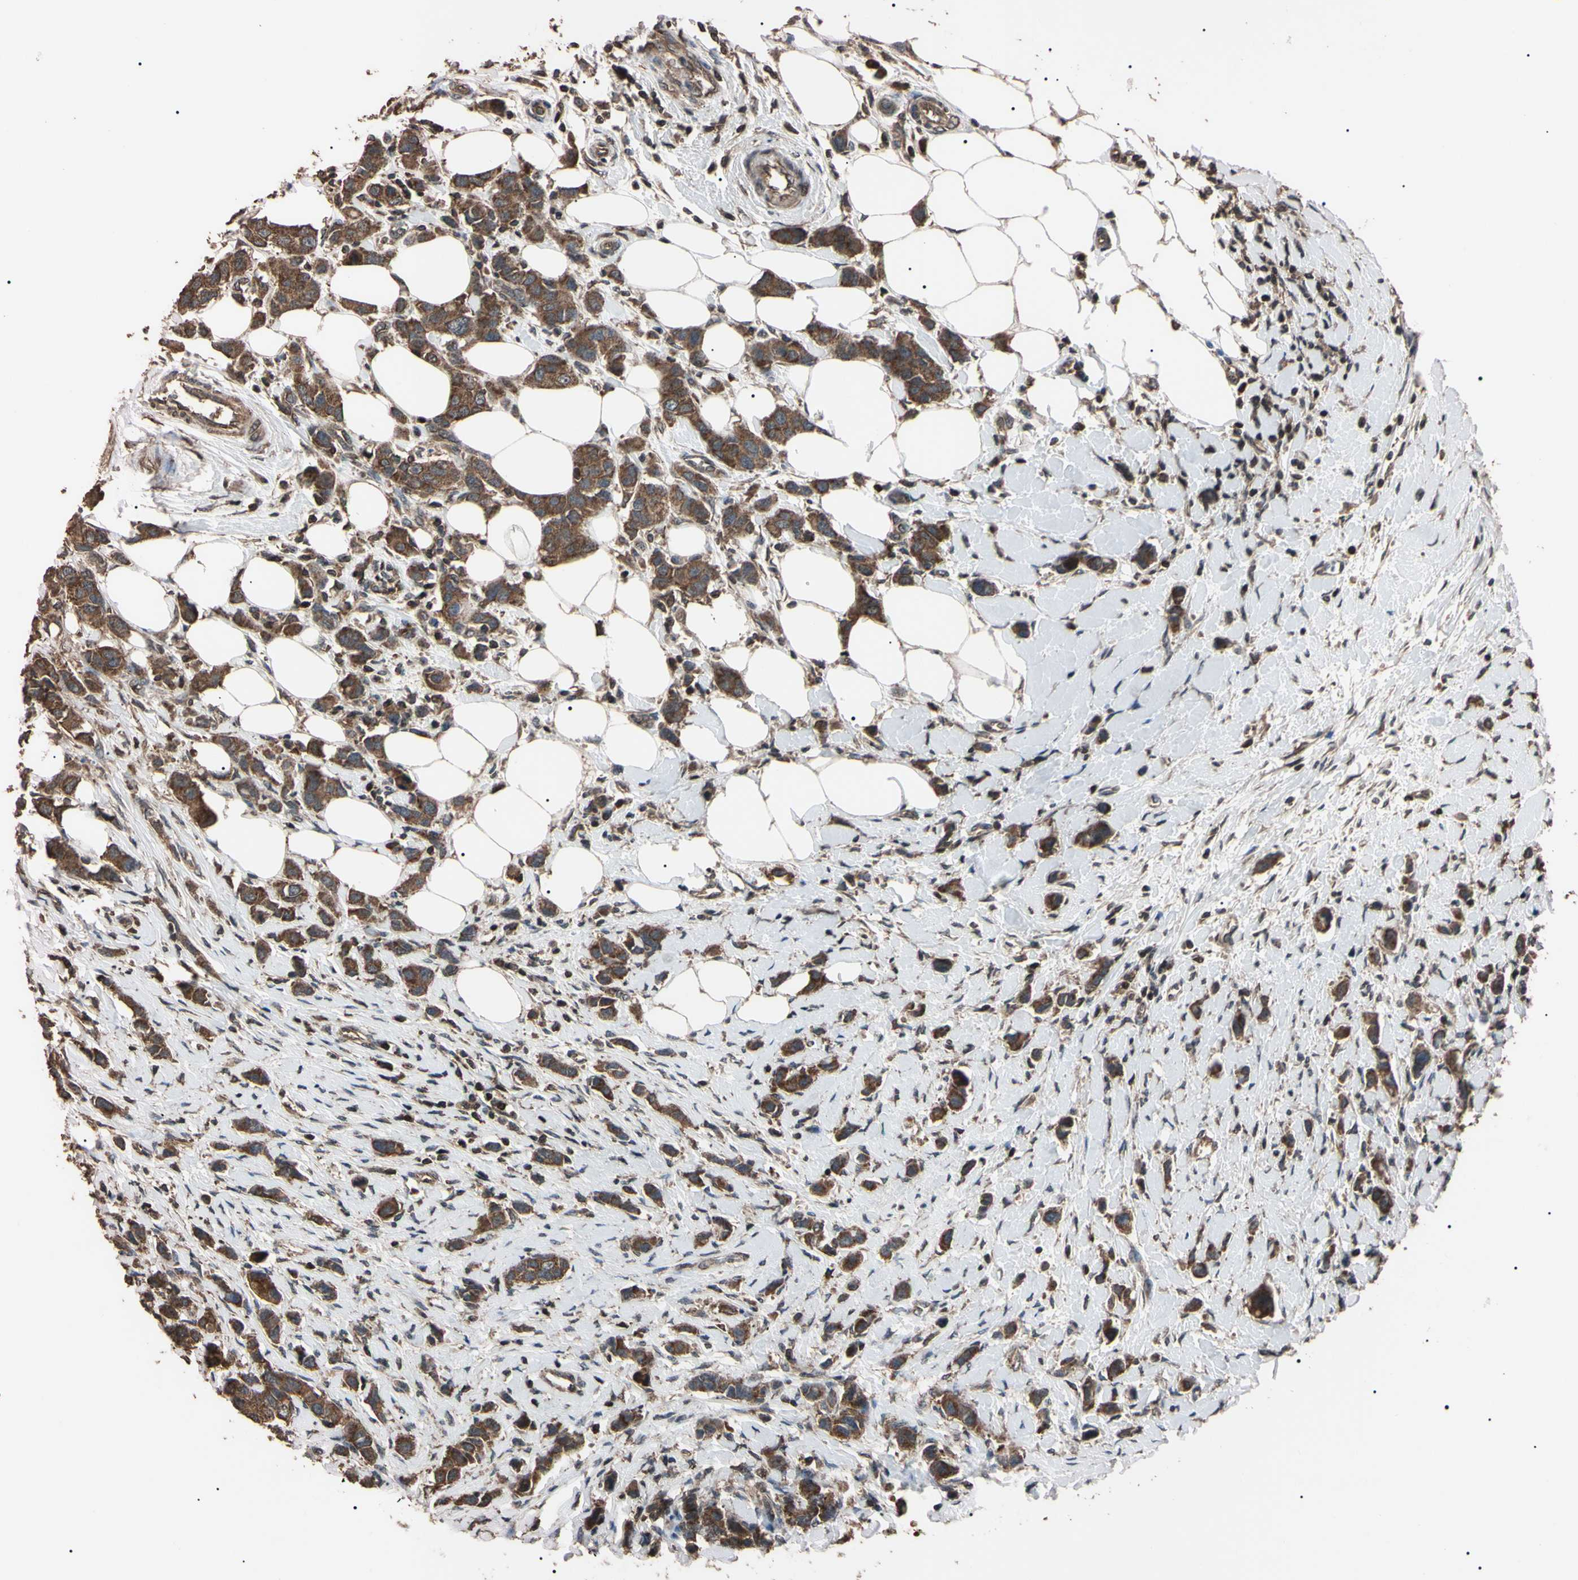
{"staining": {"intensity": "moderate", "quantity": ">75%", "location": "cytoplasmic/membranous"}, "tissue": "breast cancer", "cell_type": "Tumor cells", "image_type": "cancer", "snomed": [{"axis": "morphology", "description": "Normal tissue, NOS"}, {"axis": "morphology", "description": "Duct carcinoma"}, {"axis": "topography", "description": "Breast"}], "caption": "A brown stain labels moderate cytoplasmic/membranous staining of a protein in intraductal carcinoma (breast) tumor cells.", "gene": "TNFRSF1A", "patient": {"sex": "female", "age": 50}}